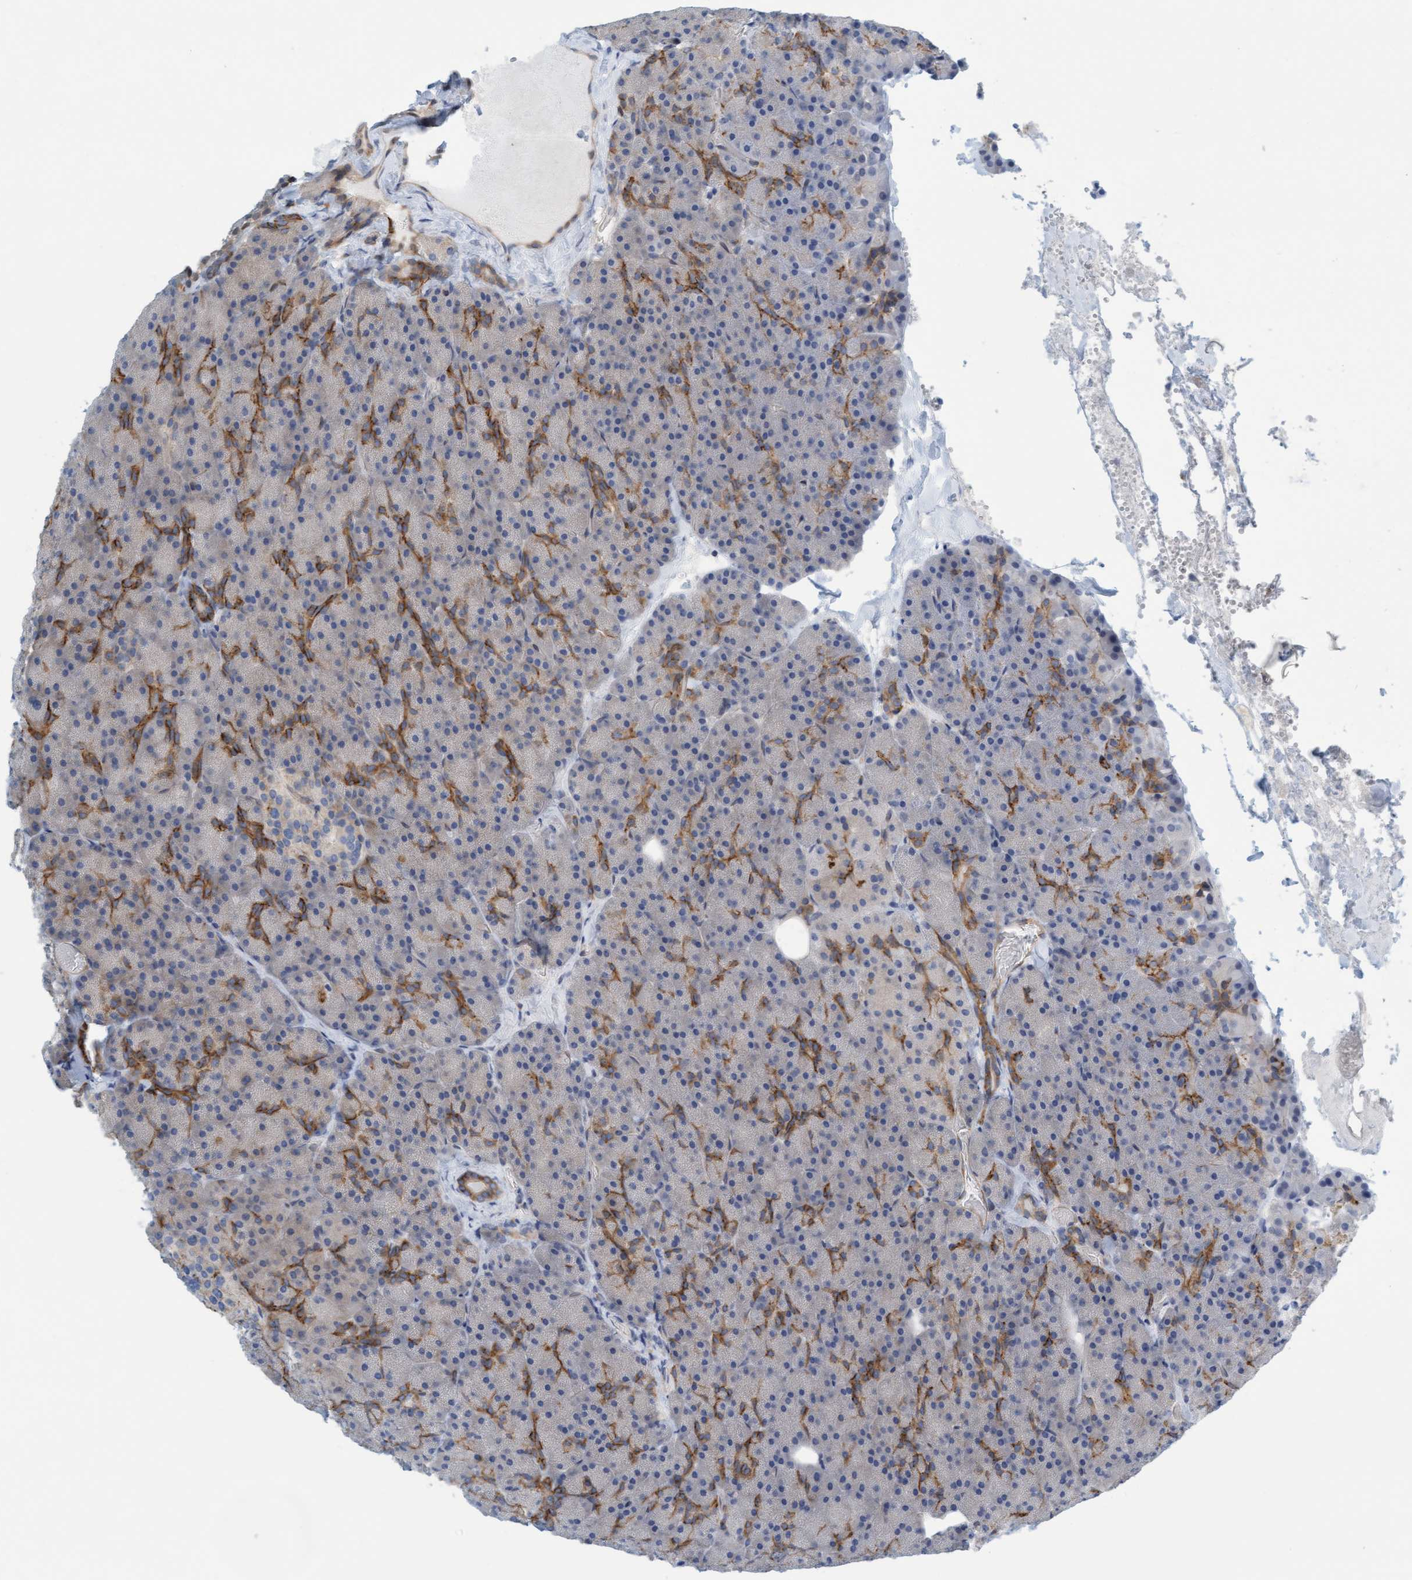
{"staining": {"intensity": "moderate", "quantity": "<25%", "location": "cytoplasmic/membranous"}, "tissue": "pancreas", "cell_type": "Exocrine glandular cells", "image_type": "normal", "snomed": [{"axis": "morphology", "description": "Normal tissue, NOS"}, {"axis": "morphology", "description": "Carcinoid, malignant, NOS"}, {"axis": "topography", "description": "Pancreas"}], "caption": "Pancreas stained with a brown dye demonstrates moderate cytoplasmic/membranous positive expression in approximately <25% of exocrine glandular cells.", "gene": "PRKD2", "patient": {"sex": "female", "age": 35}}